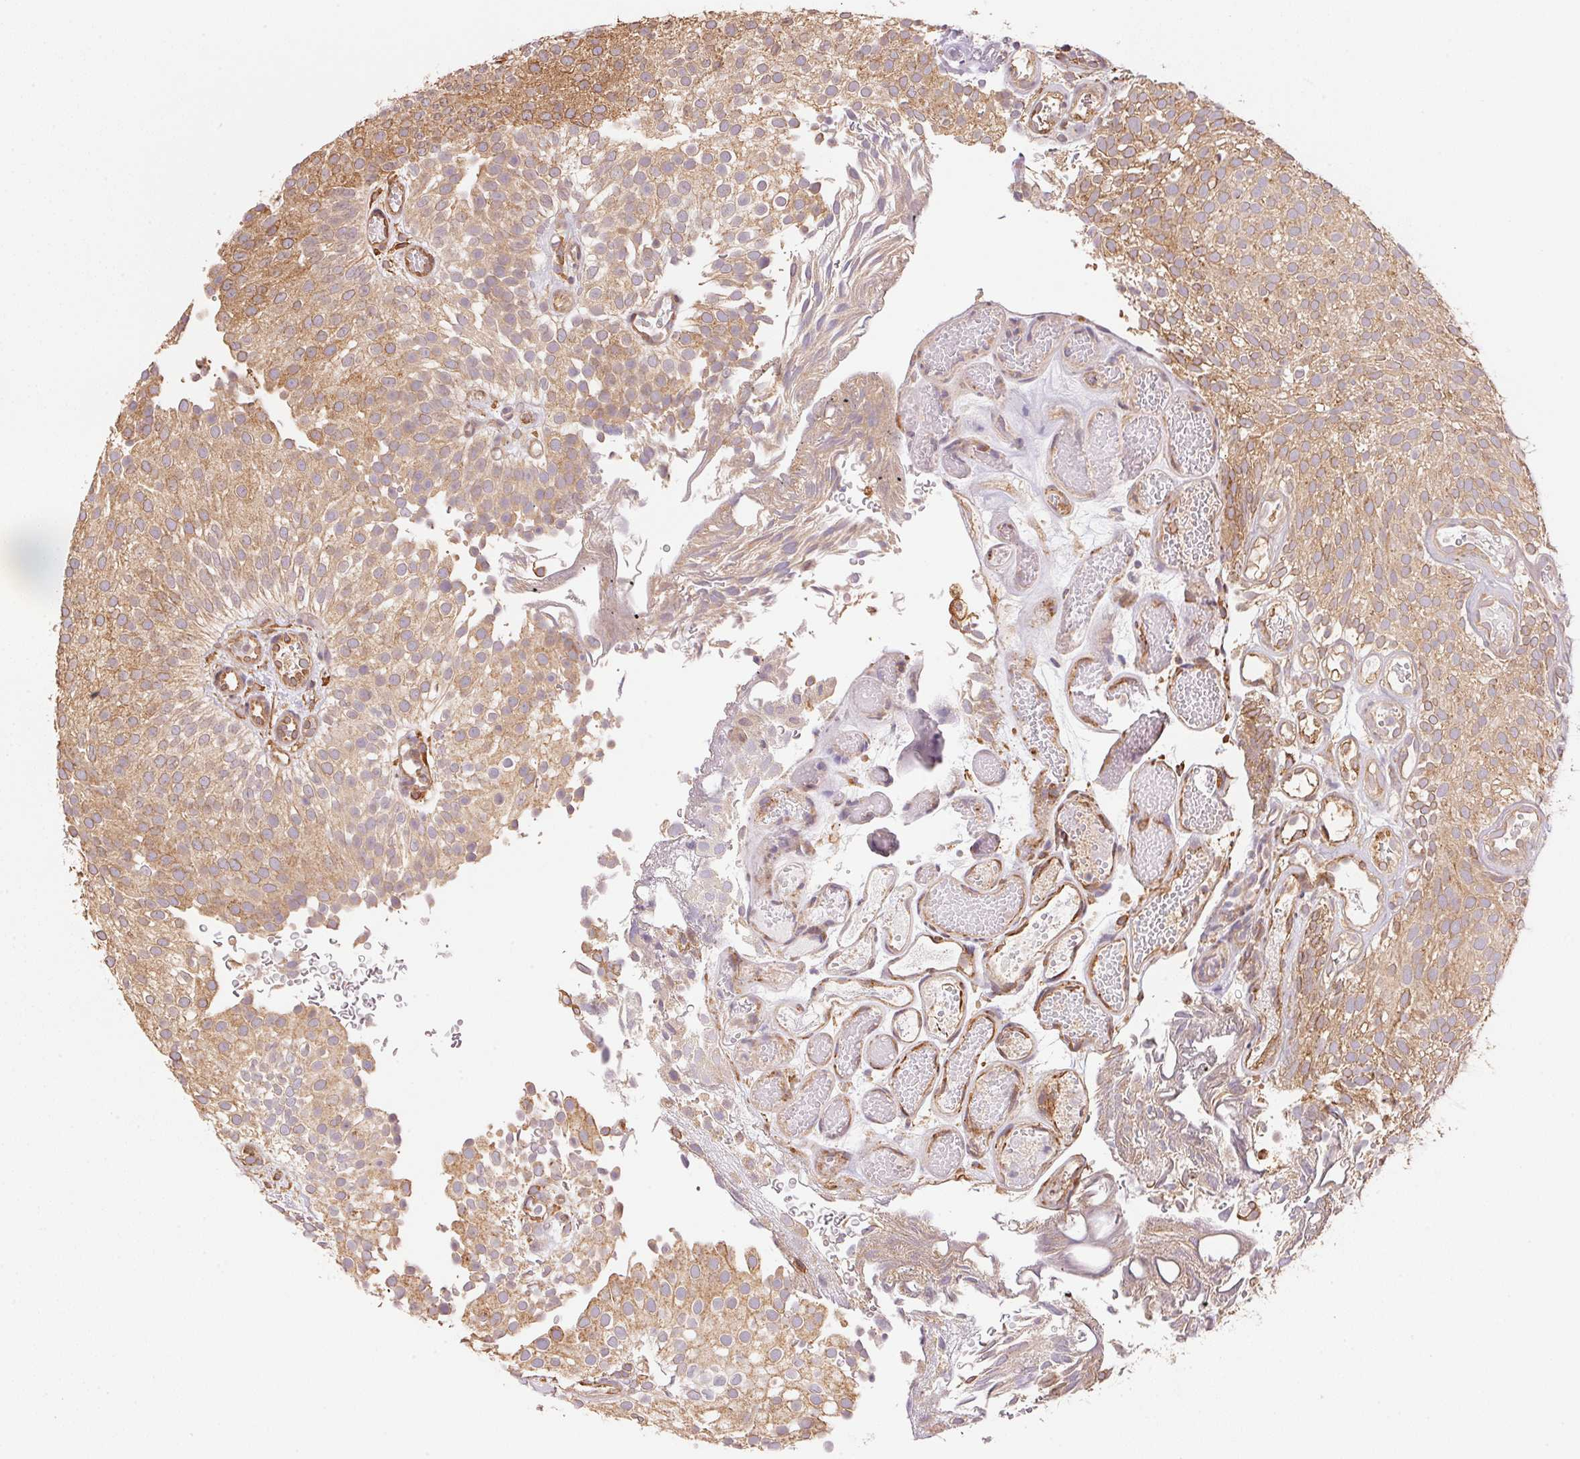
{"staining": {"intensity": "moderate", "quantity": ">75%", "location": "cytoplasmic/membranous"}, "tissue": "urothelial cancer", "cell_type": "Tumor cells", "image_type": "cancer", "snomed": [{"axis": "morphology", "description": "Urothelial carcinoma, Low grade"}, {"axis": "topography", "description": "Urinary bladder"}], "caption": "IHC micrograph of neoplastic tissue: human urothelial cancer stained using immunohistochemistry shows medium levels of moderate protein expression localized specifically in the cytoplasmic/membranous of tumor cells, appearing as a cytoplasmic/membranous brown color.", "gene": "C6orf163", "patient": {"sex": "male", "age": 78}}